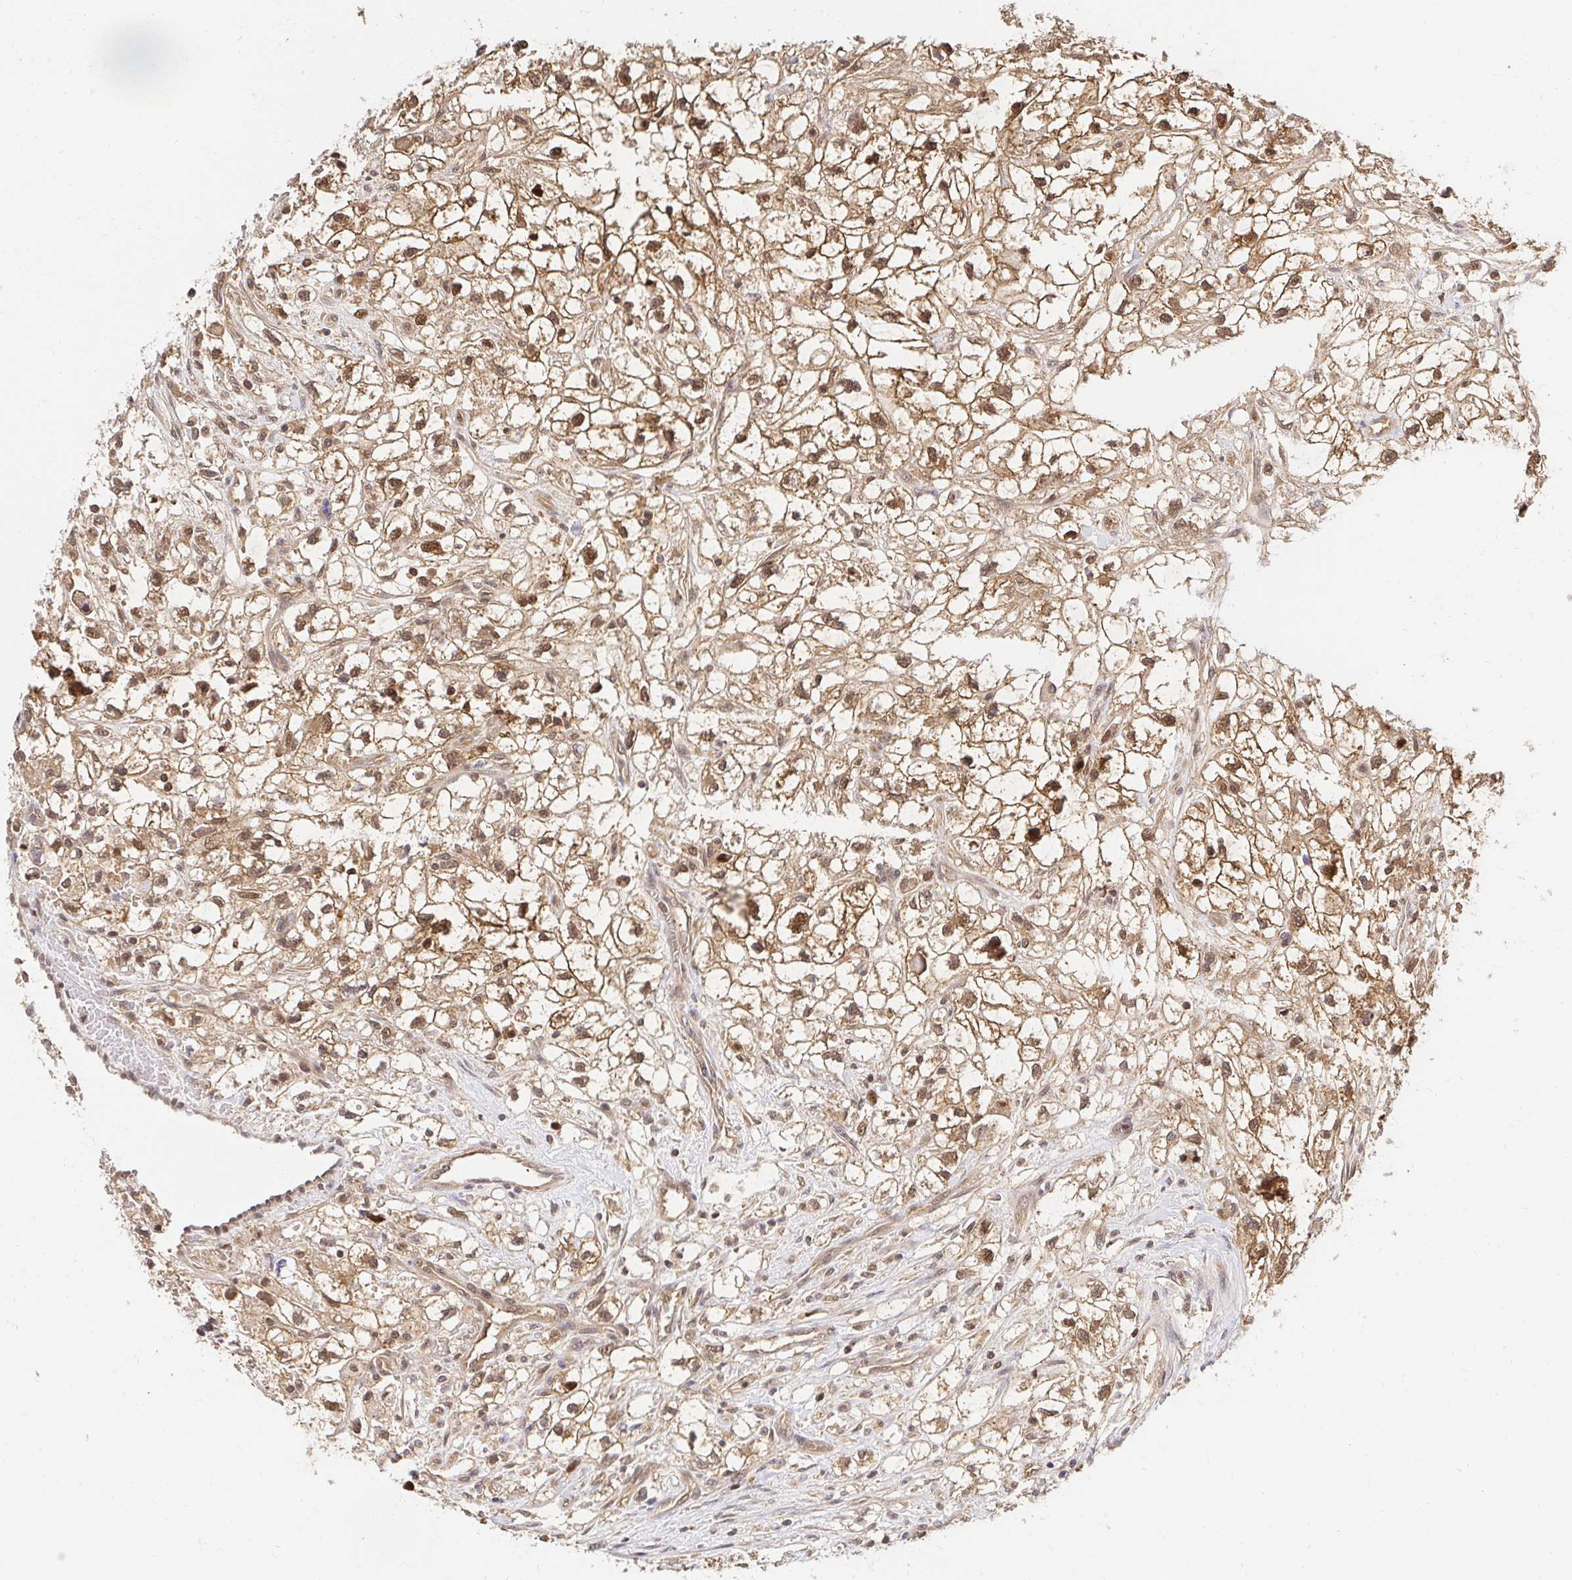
{"staining": {"intensity": "moderate", "quantity": ">75%", "location": "cytoplasmic/membranous,nuclear"}, "tissue": "renal cancer", "cell_type": "Tumor cells", "image_type": "cancer", "snomed": [{"axis": "morphology", "description": "Adenocarcinoma, NOS"}, {"axis": "topography", "description": "Kidney"}], "caption": "Renal adenocarcinoma was stained to show a protein in brown. There is medium levels of moderate cytoplasmic/membranous and nuclear positivity in approximately >75% of tumor cells.", "gene": "PSMA4", "patient": {"sex": "male", "age": 59}}